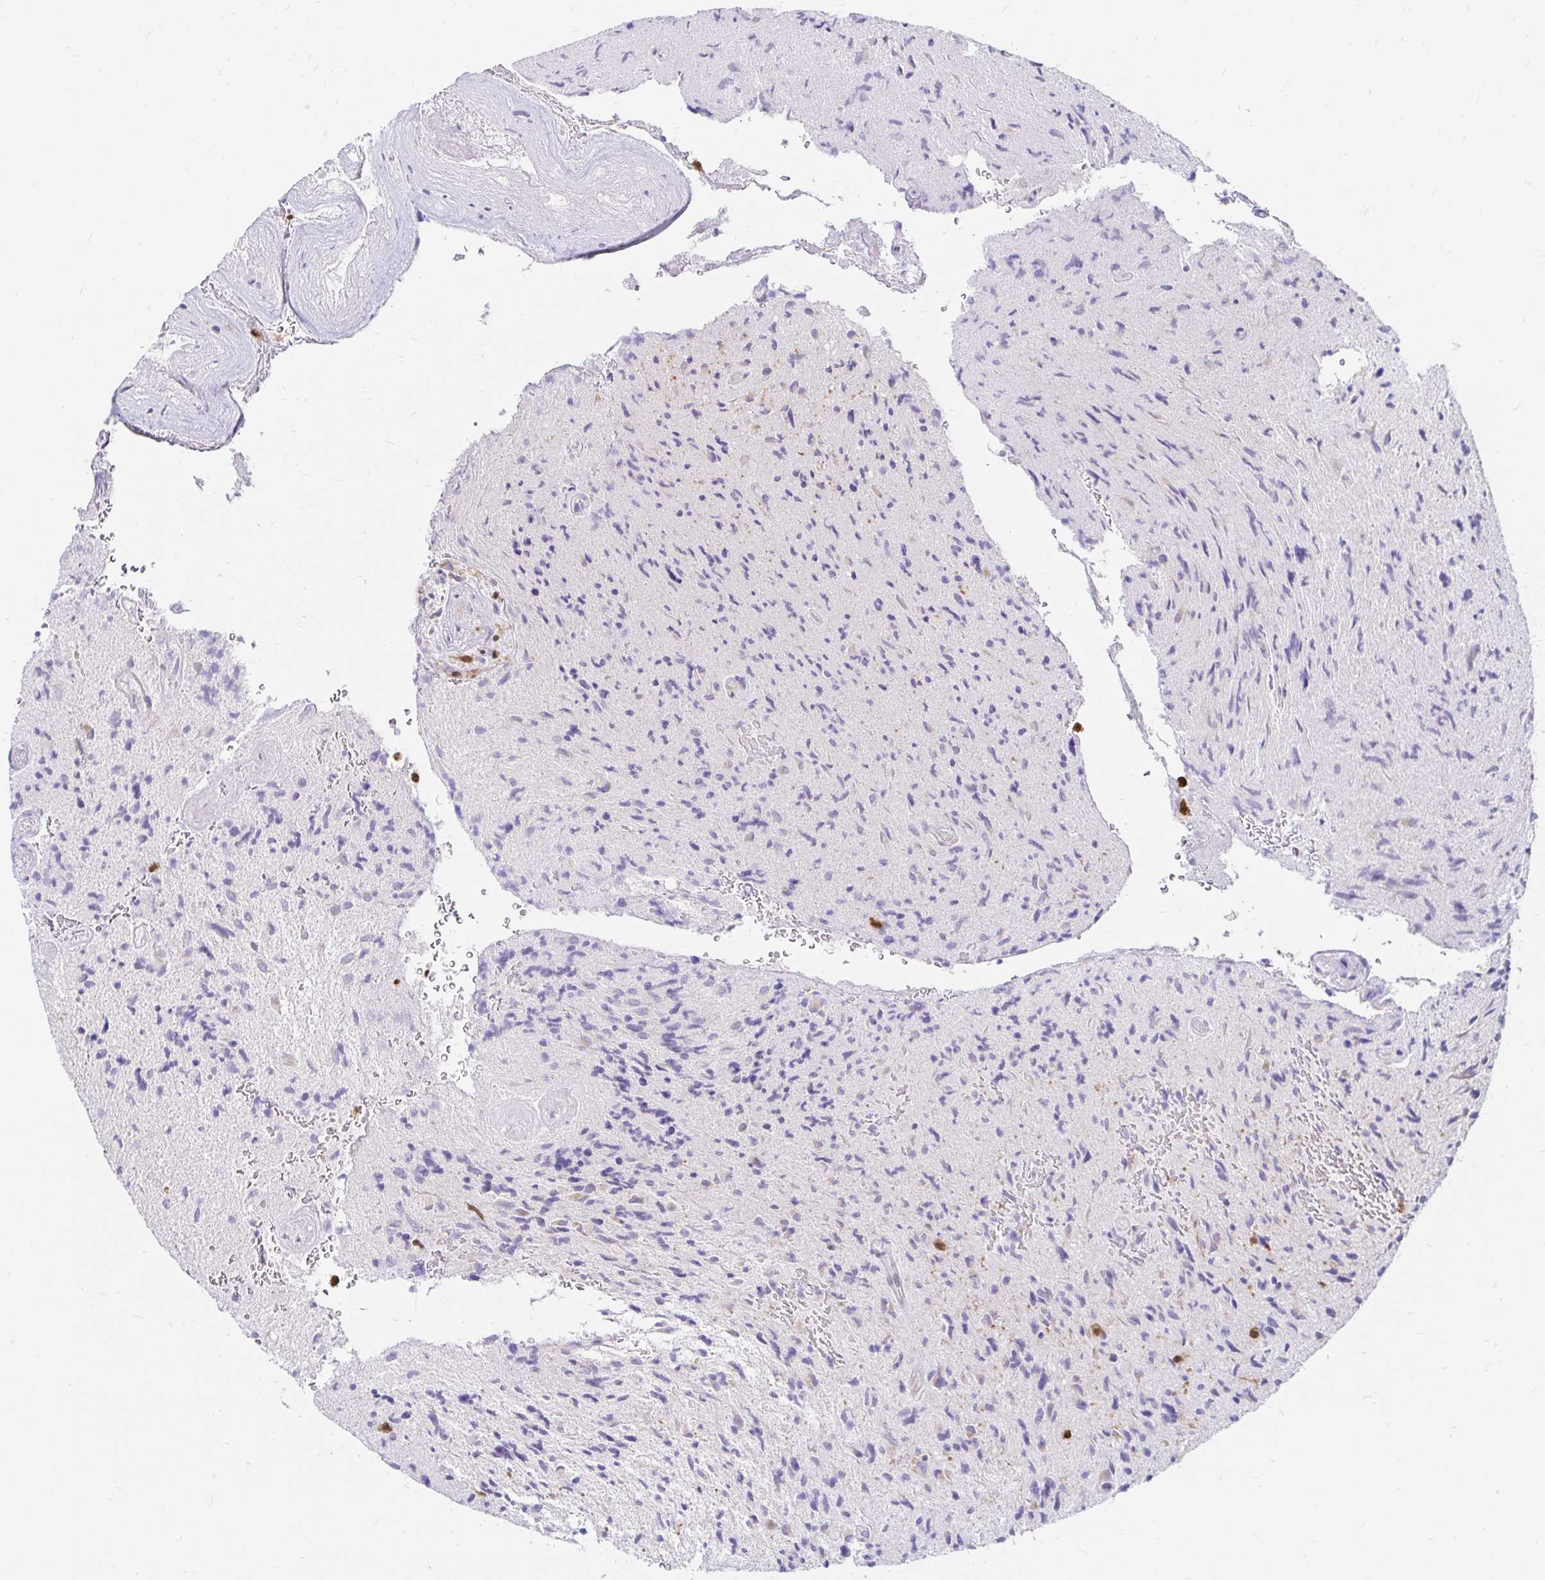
{"staining": {"intensity": "negative", "quantity": "none", "location": "none"}, "tissue": "glioma", "cell_type": "Tumor cells", "image_type": "cancer", "snomed": [{"axis": "morphology", "description": "Glioma, malignant, High grade"}, {"axis": "topography", "description": "Brain"}], "caption": "A high-resolution photomicrograph shows IHC staining of glioma, which shows no significant positivity in tumor cells. Brightfield microscopy of immunohistochemistry stained with DAB (brown) and hematoxylin (blue), captured at high magnification.", "gene": "PYCARD", "patient": {"sex": "male", "age": 54}}